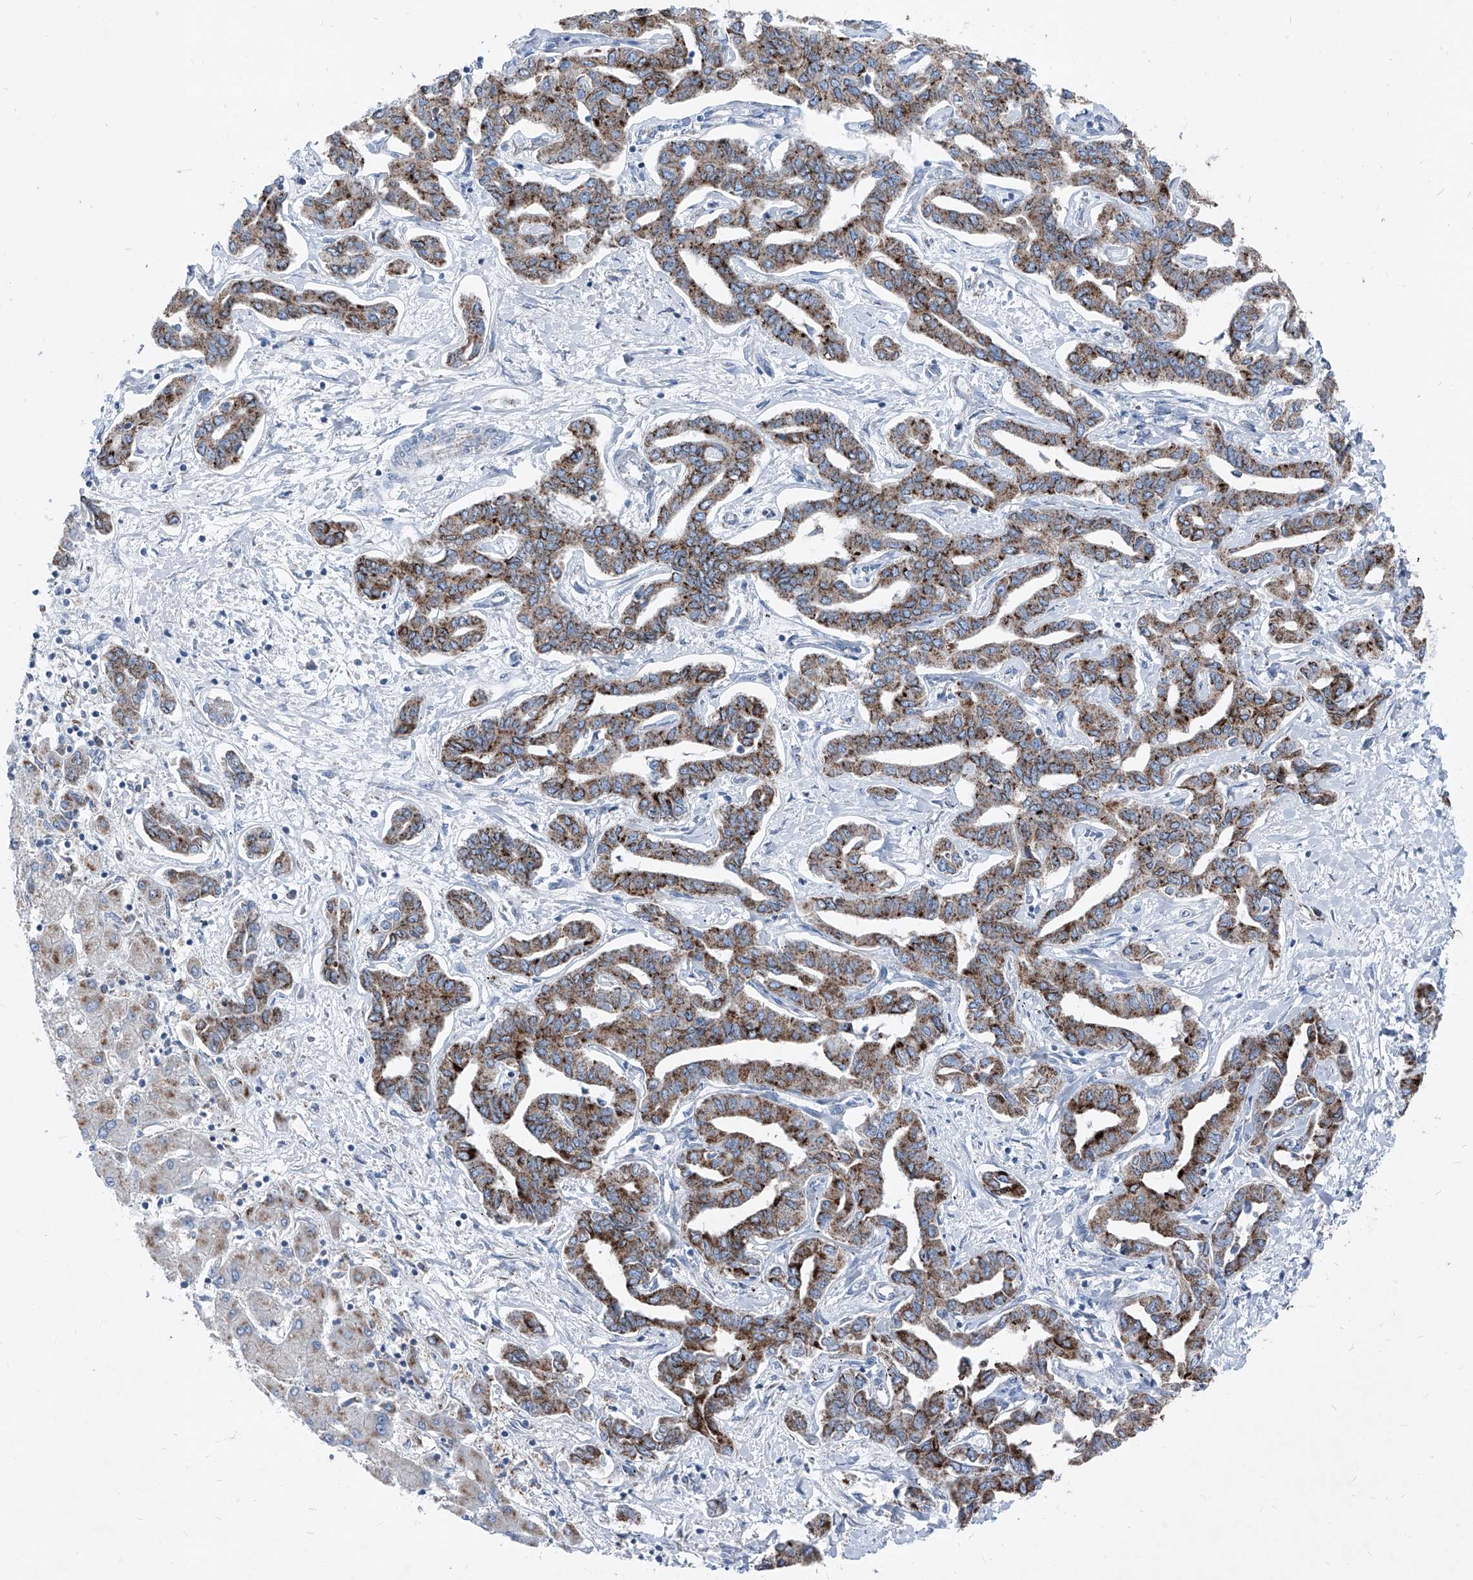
{"staining": {"intensity": "strong", "quantity": "25%-75%", "location": "cytoplasmic/membranous"}, "tissue": "liver cancer", "cell_type": "Tumor cells", "image_type": "cancer", "snomed": [{"axis": "morphology", "description": "Cholangiocarcinoma"}, {"axis": "topography", "description": "Liver"}], "caption": "Liver cancer (cholangiocarcinoma) was stained to show a protein in brown. There is high levels of strong cytoplasmic/membranous positivity in approximately 25%-75% of tumor cells.", "gene": "AGPS", "patient": {"sex": "male", "age": 59}}